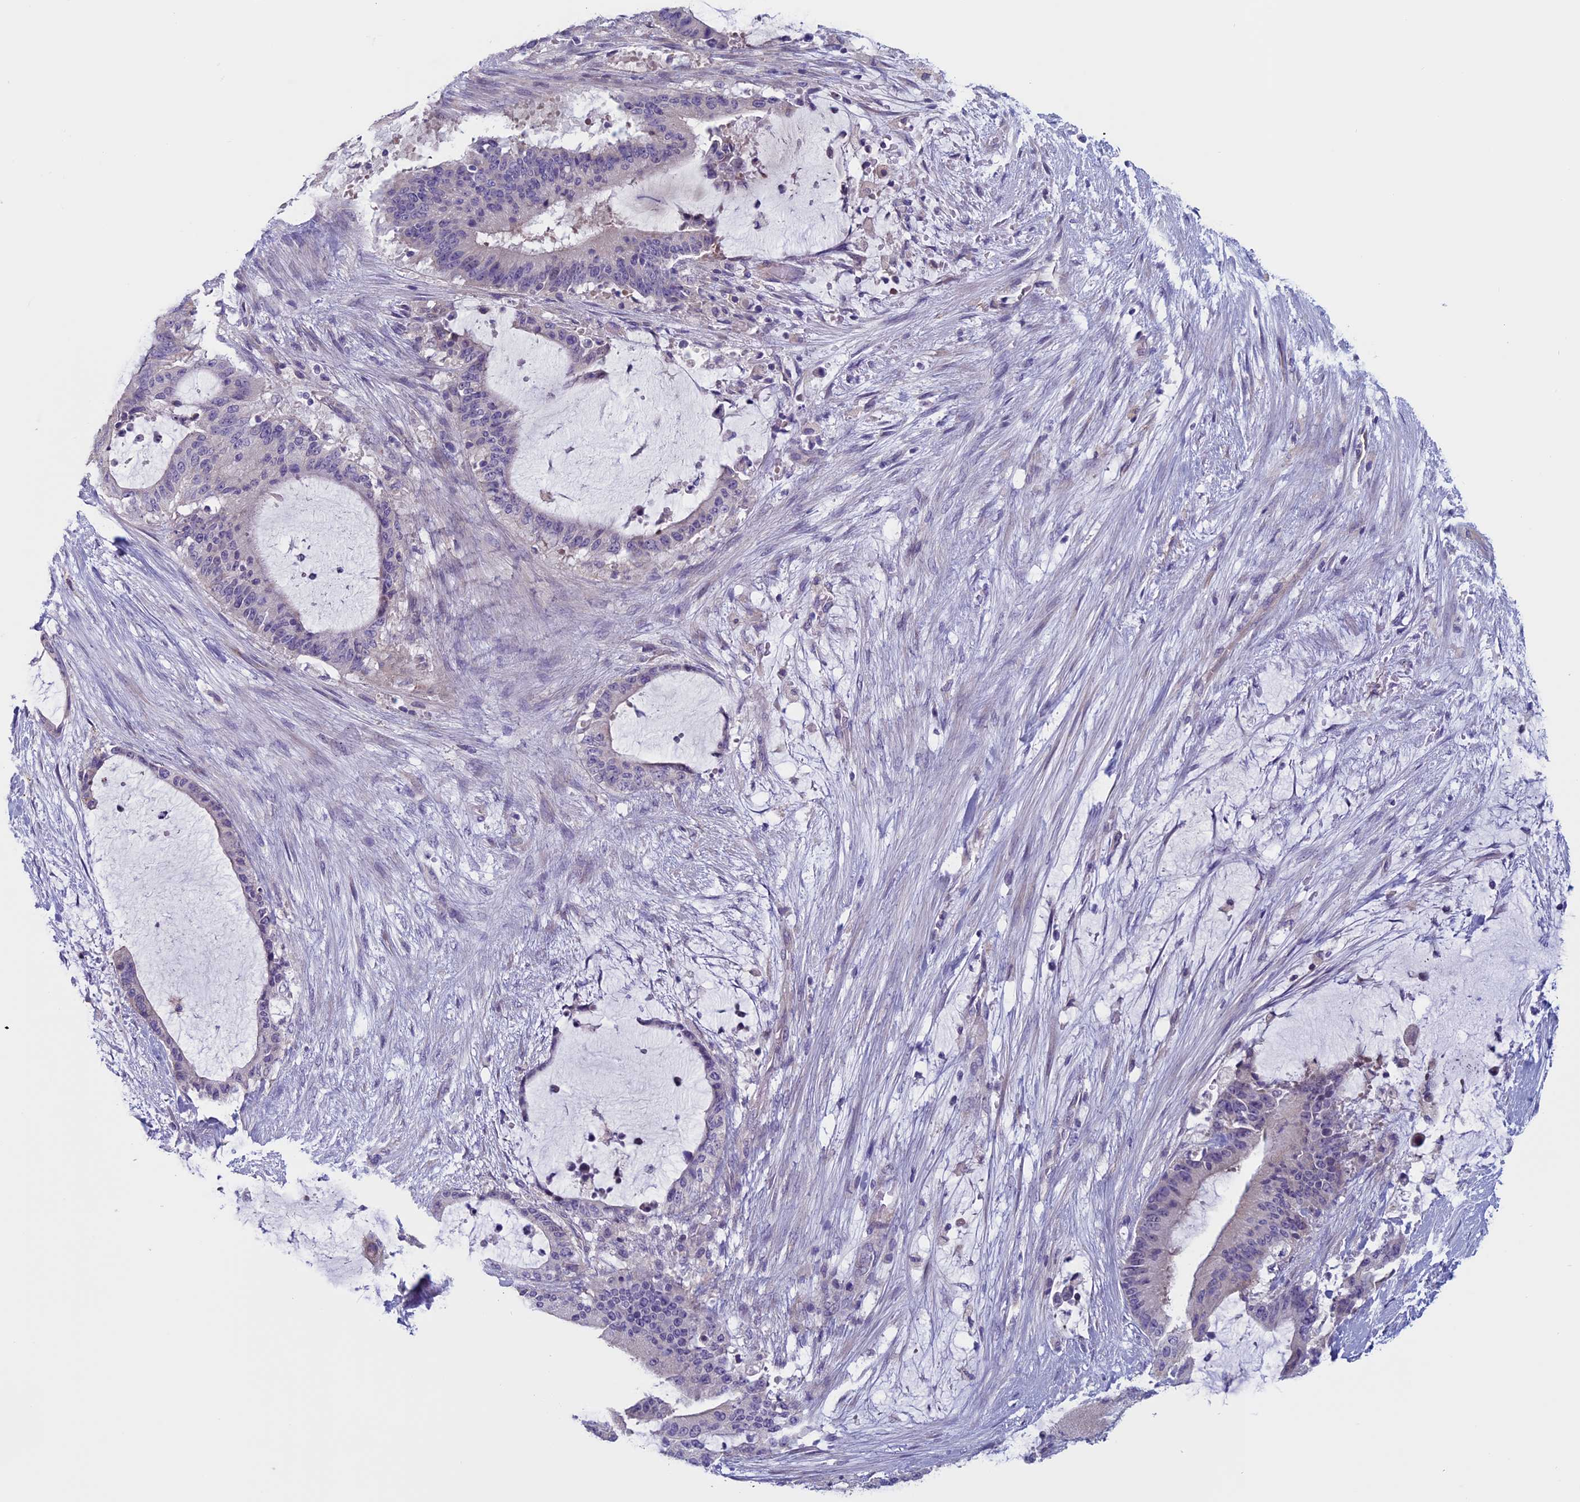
{"staining": {"intensity": "negative", "quantity": "none", "location": "none"}, "tissue": "liver cancer", "cell_type": "Tumor cells", "image_type": "cancer", "snomed": [{"axis": "morphology", "description": "Normal tissue, NOS"}, {"axis": "morphology", "description": "Cholangiocarcinoma"}, {"axis": "topography", "description": "Liver"}, {"axis": "topography", "description": "Peripheral nerve tissue"}], "caption": "The photomicrograph reveals no significant expression in tumor cells of cholangiocarcinoma (liver). (DAB (3,3'-diaminobenzidine) immunohistochemistry (IHC), high magnification).", "gene": "CNOT6L", "patient": {"sex": "female", "age": 73}}